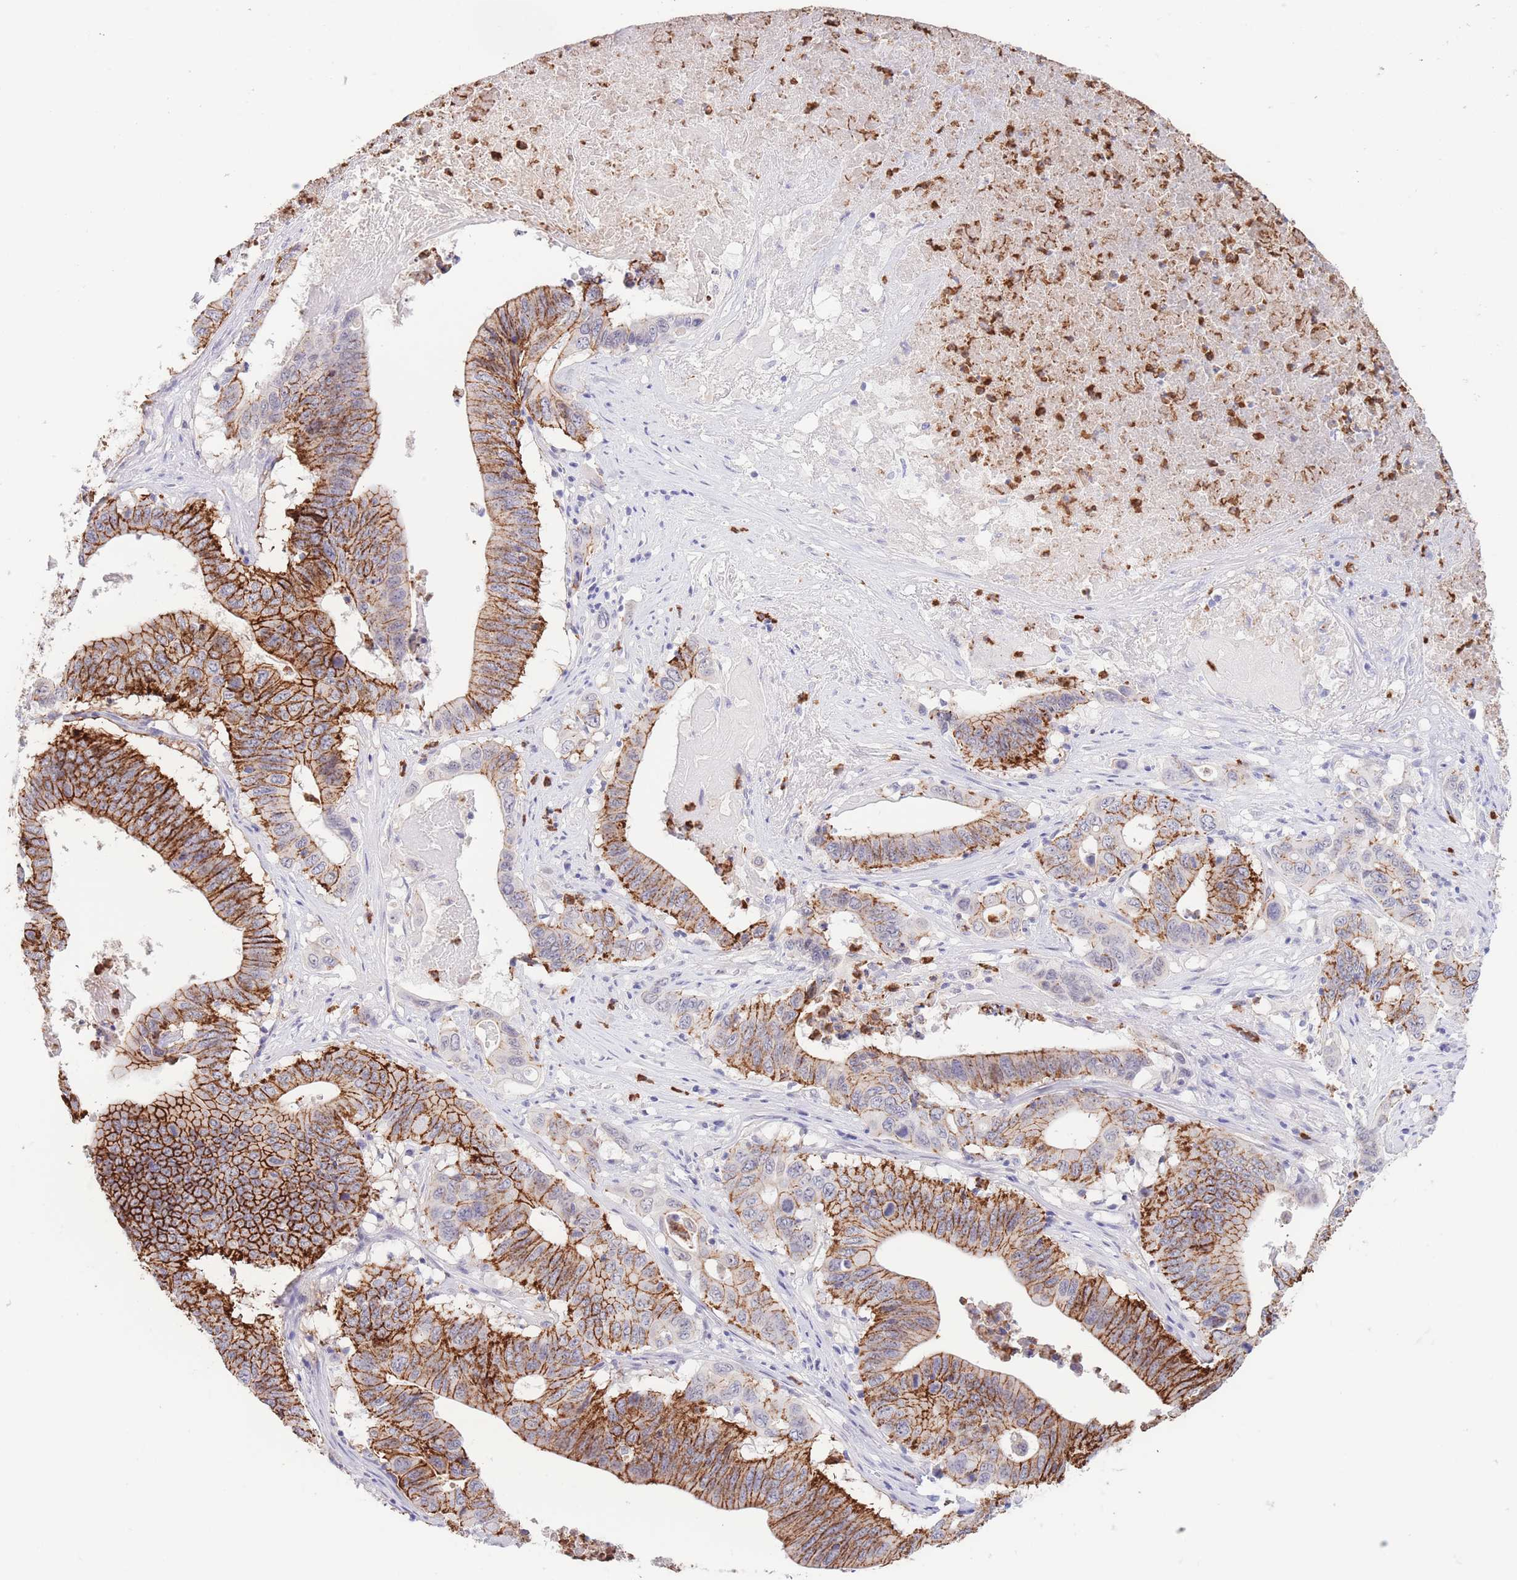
{"staining": {"intensity": "strong", "quantity": ">75%", "location": "cytoplasmic/membranous"}, "tissue": "lung cancer", "cell_type": "Tumor cells", "image_type": "cancer", "snomed": [{"axis": "morphology", "description": "Adenocarcinoma, NOS"}, {"axis": "topography", "description": "Lung"}], "caption": "Immunohistochemistry photomicrograph of neoplastic tissue: human lung cancer (adenocarcinoma) stained using immunohistochemistry (IHC) reveals high levels of strong protein expression localized specifically in the cytoplasmic/membranous of tumor cells, appearing as a cytoplasmic/membranous brown color.", "gene": "LCLAT1", "patient": {"sex": "female", "age": 60}}